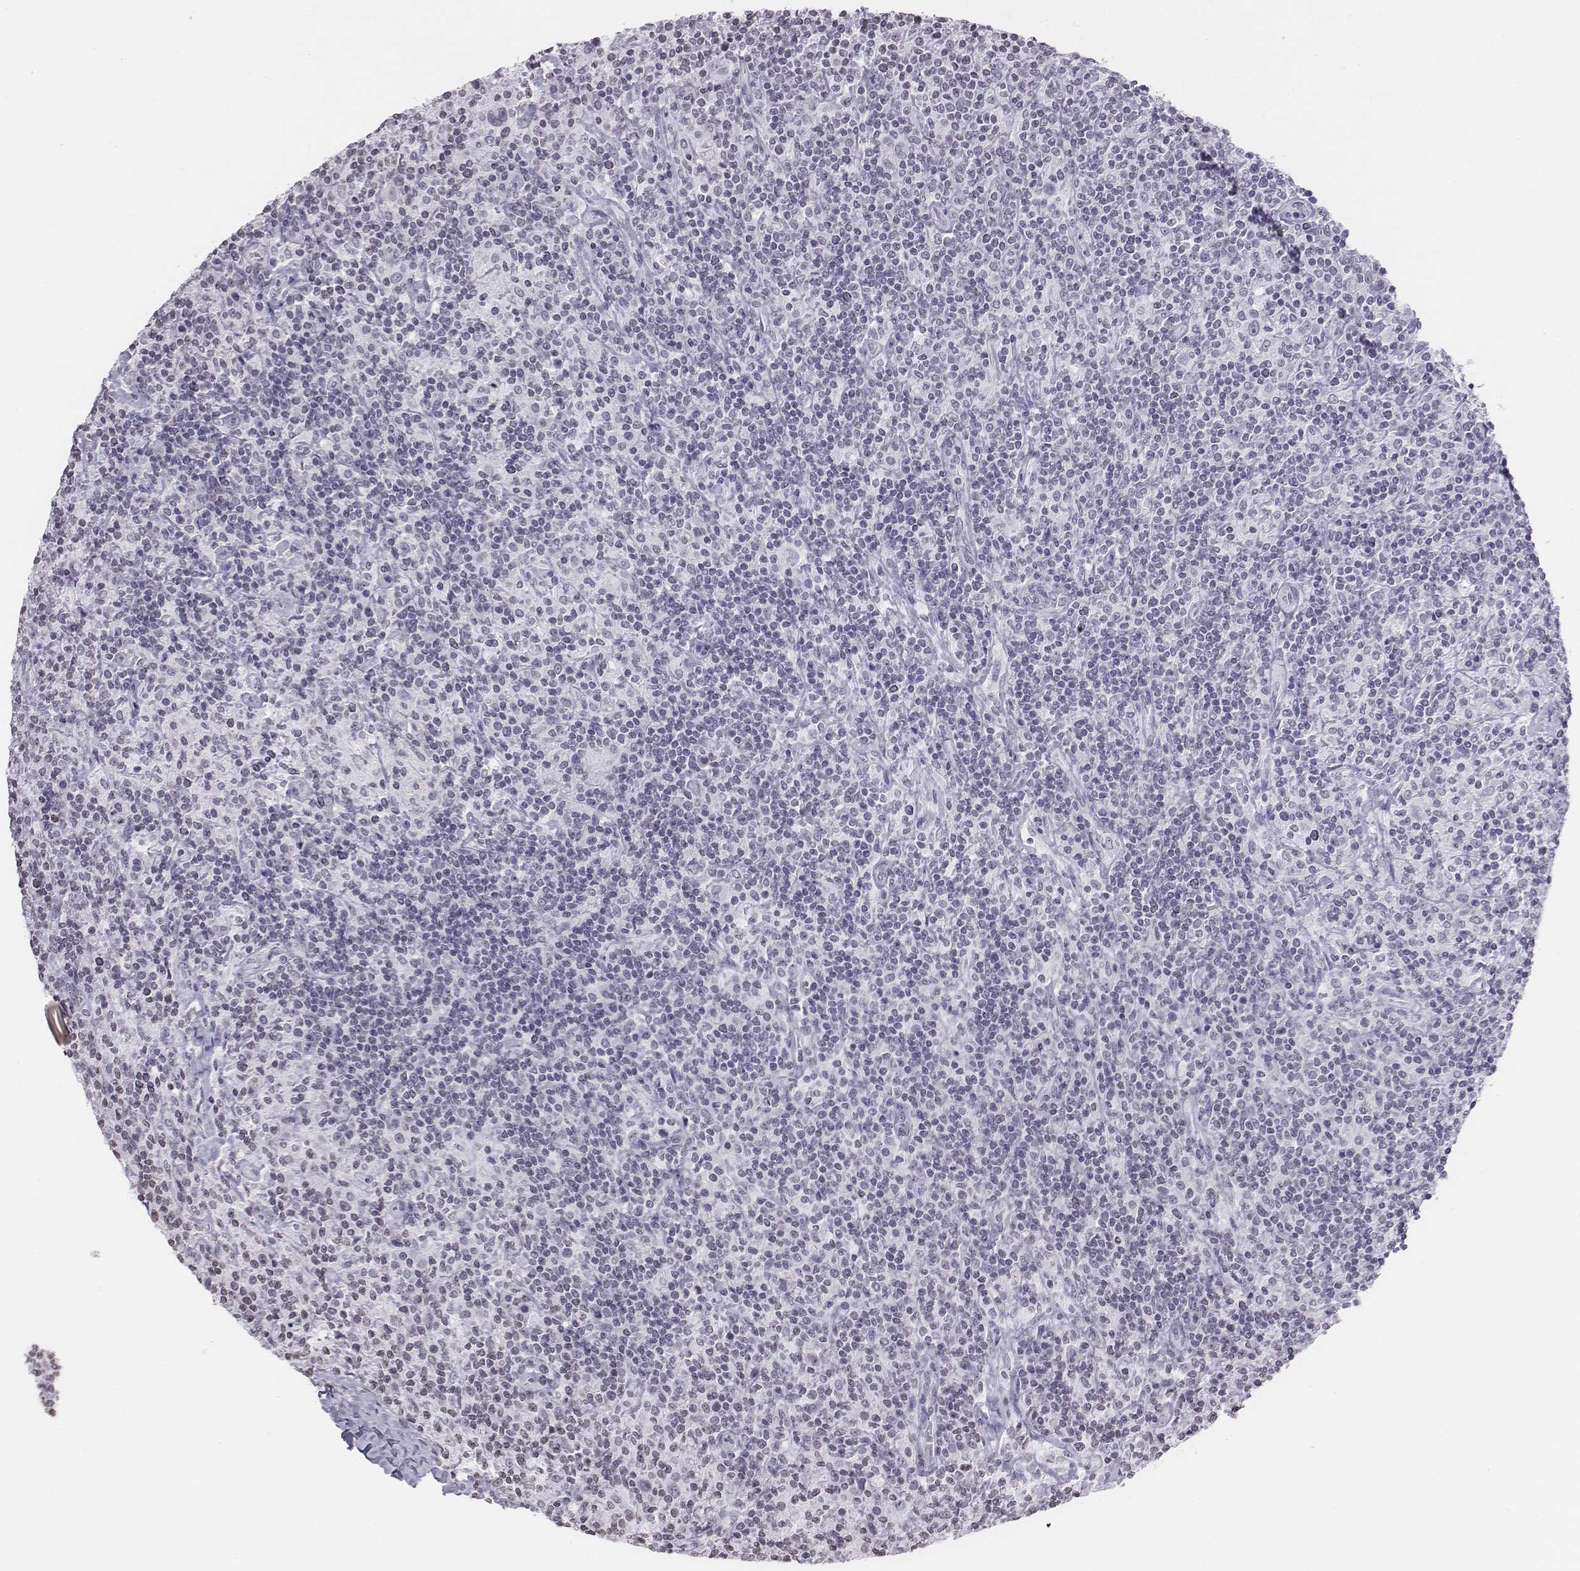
{"staining": {"intensity": "negative", "quantity": "none", "location": "none"}, "tissue": "lymphoma", "cell_type": "Tumor cells", "image_type": "cancer", "snomed": [{"axis": "morphology", "description": "Hodgkin's disease, NOS"}, {"axis": "topography", "description": "Lymph node"}], "caption": "This micrograph is of Hodgkin's disease stained with immunohistochemistry (IHC) to label a protein in brown with the nuclei are counter-stained blue. There is no staining in tumor cells. Brightfield microscopy of IHC stained with DAB (3,3'-diaminobenzidine) (brown) and hematoxylin (blue), captured at high magnification.", "gene": "BARHL1", "patient": {"sex": "male", "age": 70}}